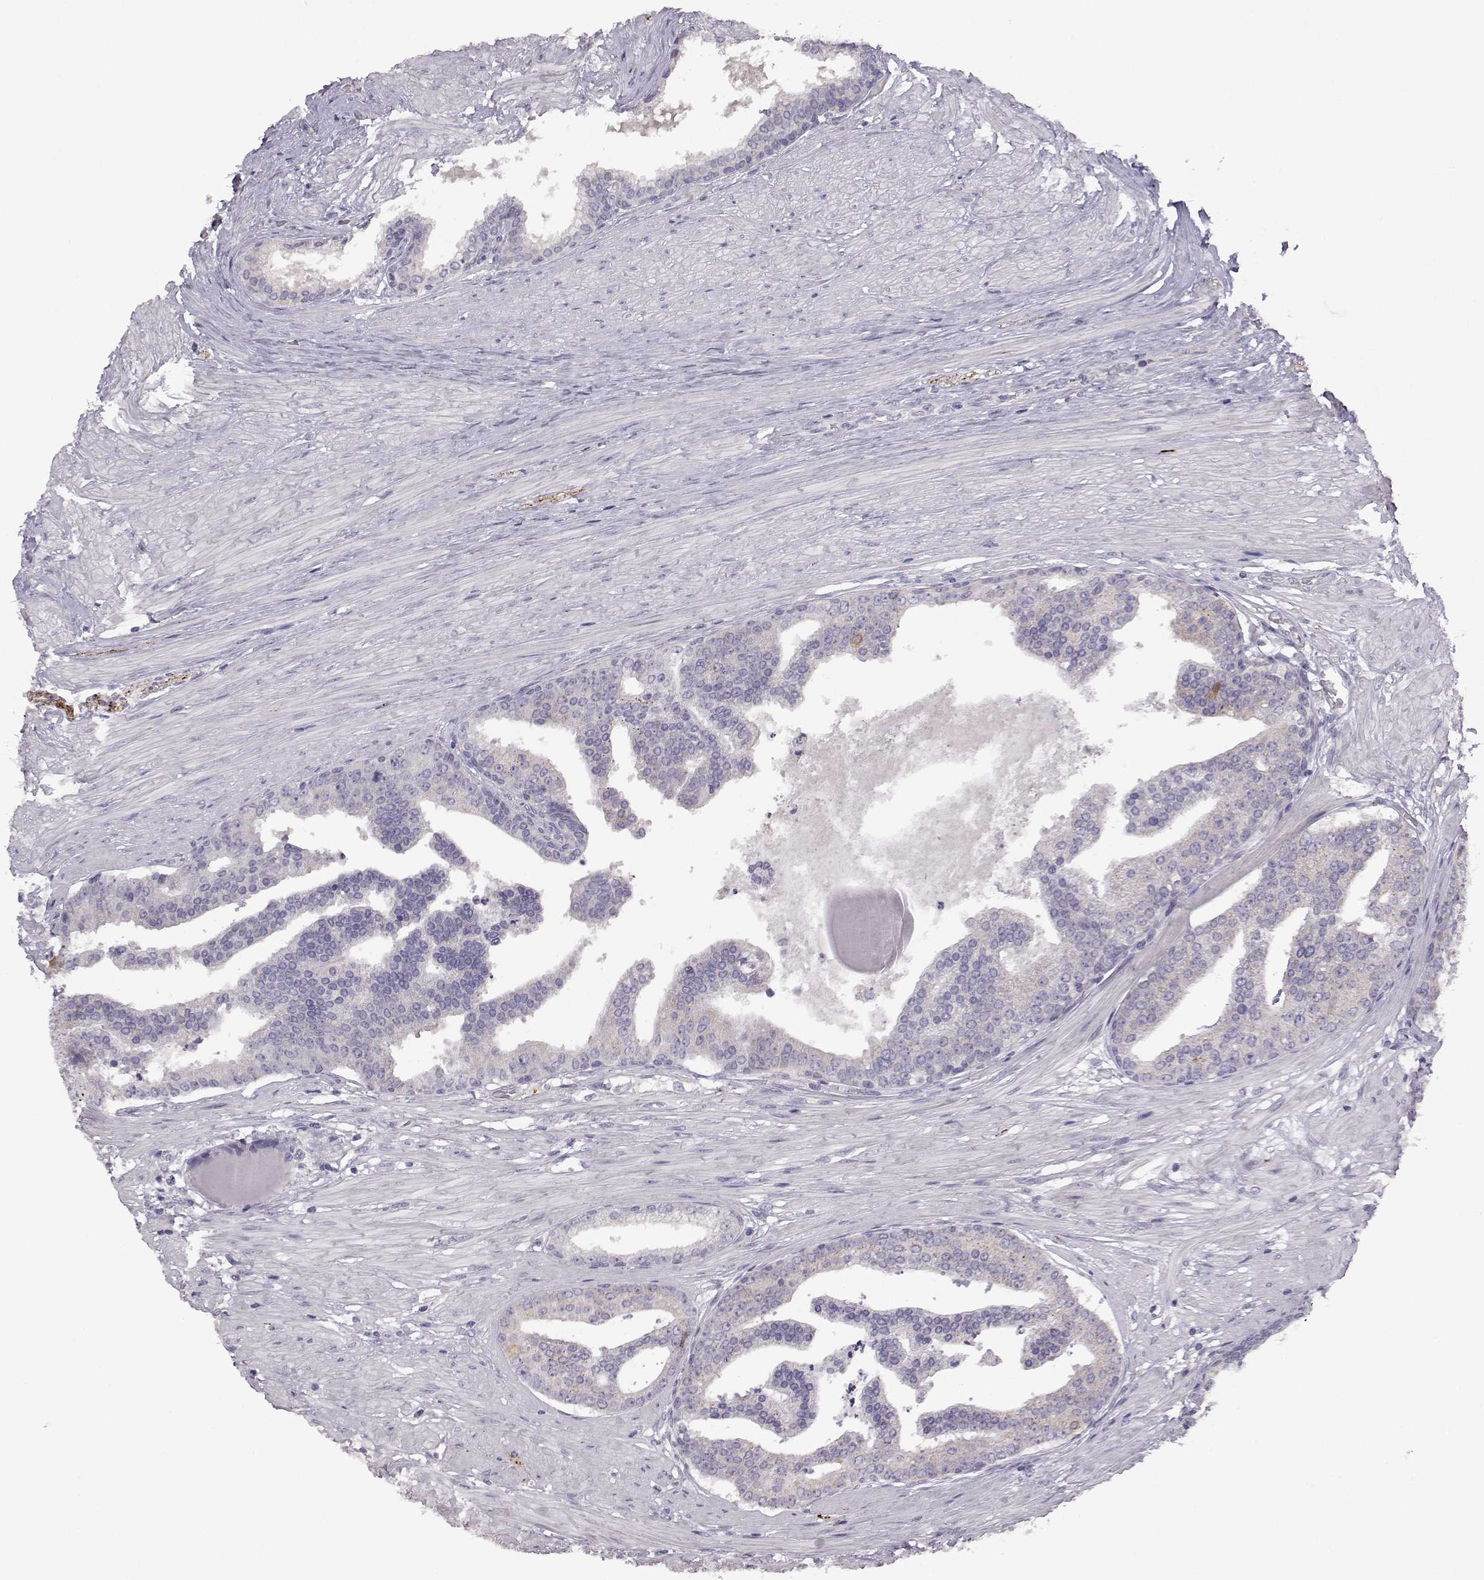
{"staining": {"intensity": "negative", "quantity": "none", "location": "none"}, "tissue": "prostate cancer", "cell_type": "Tumor cells", "image_type": "cancer", "snomed": [{"axis": "morphology", "description": "Adenocarcinoma, NOS"}, {"axis": "topography", "description": "Prostate and seminal vesicle, NOS"}, {"axis": "topography", "description": "Prostate"}], "caption": "Prostate adenocarcinoma was stained to show a protein in brown. There is no significant positivity in tumor cells.", "gene": "VGF", "patient": {"sex": "male", "age": 44}}